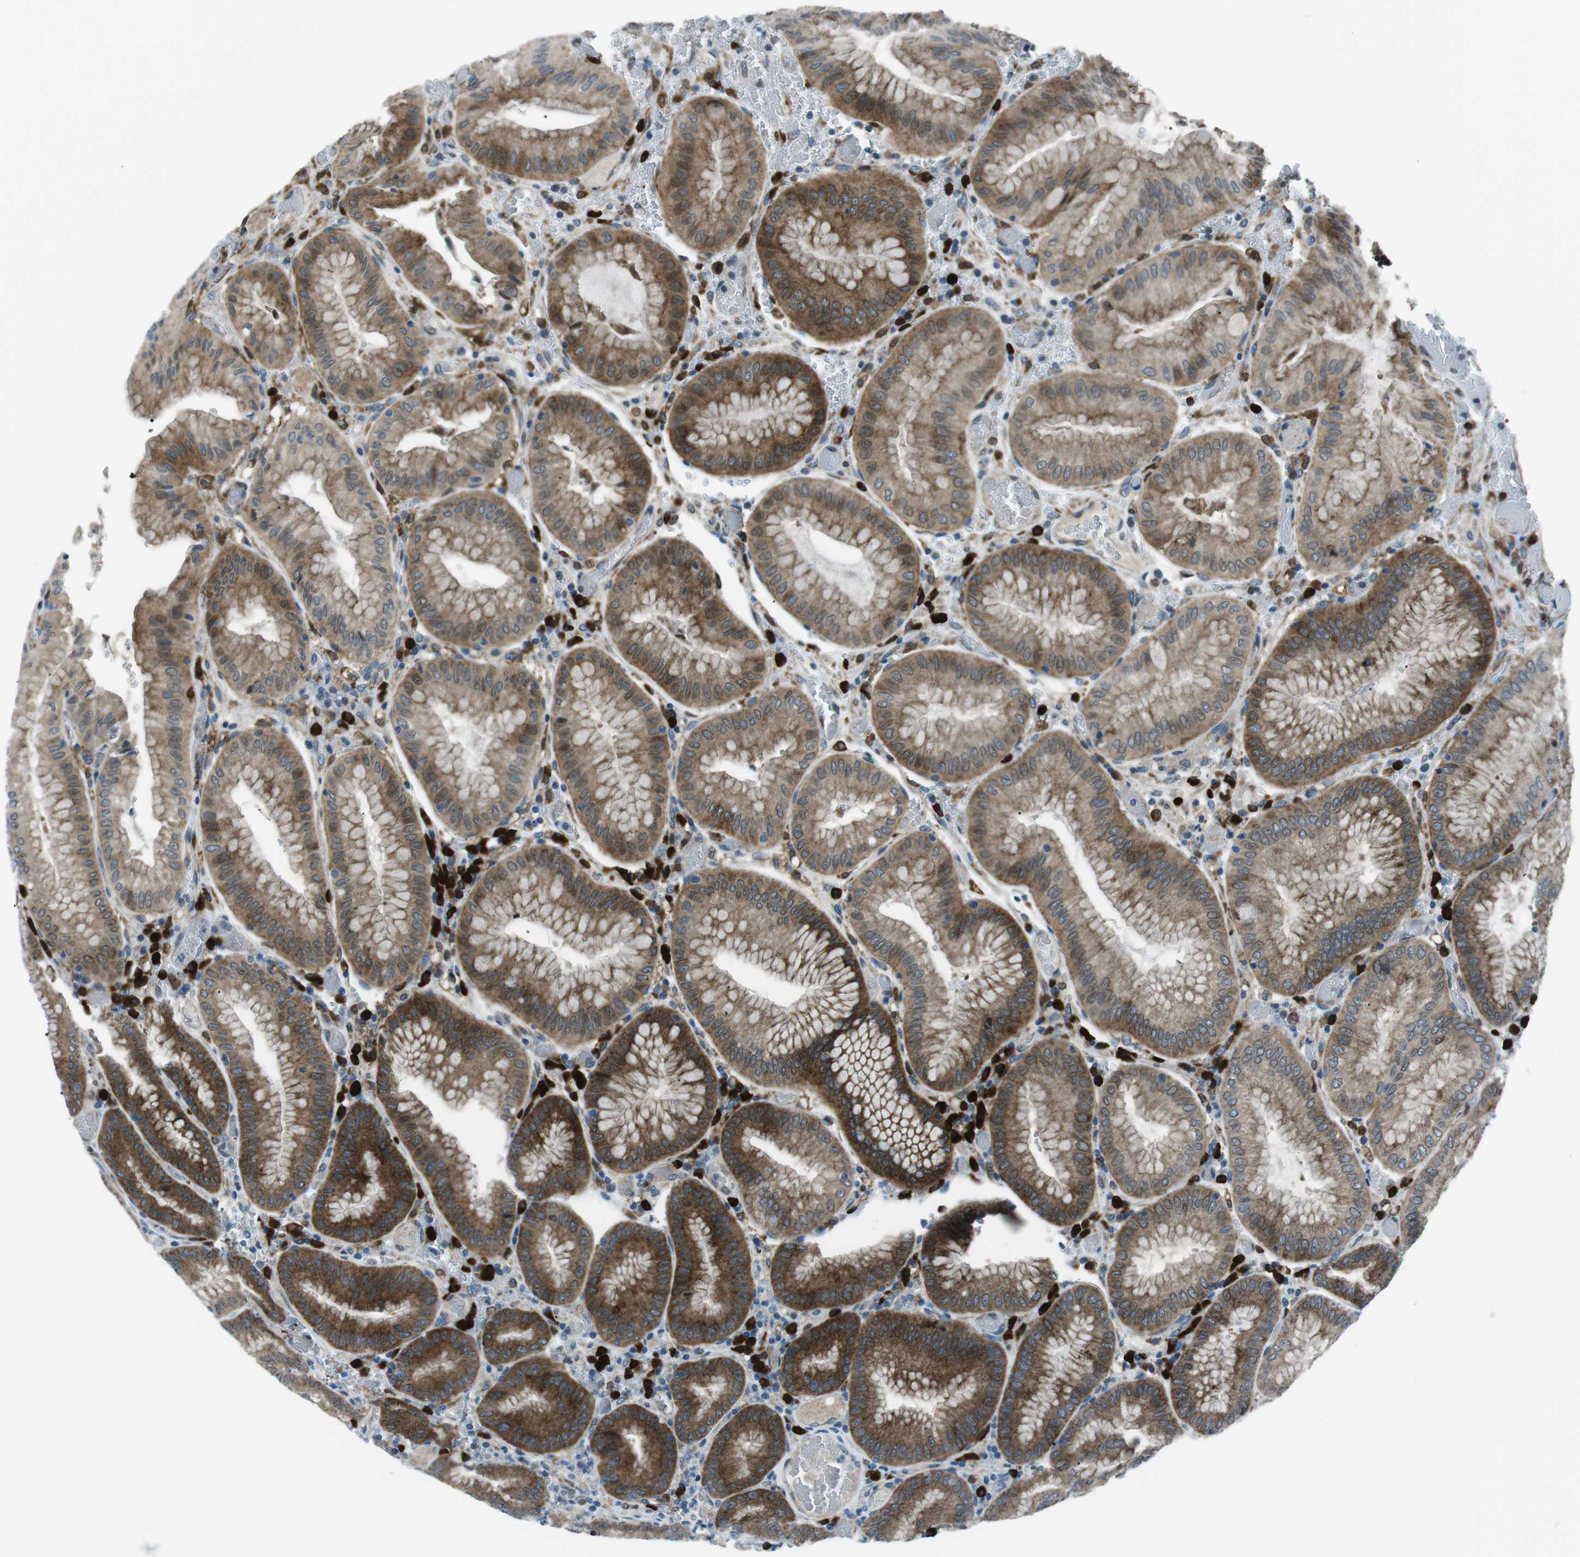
{"staining": {"intensity": "strong", "quantity": "25%-75%", "location": "cytoplasmic/membranous"}, "tissue": "stomach", "cell_type": "Glandular cells", "image_type": "normal", "snomed": [{"axis": "morphology", "description": "Normal tissue, NOS"}, {"axis": "morphology", "description": "Carcinoid, malignant, NOS"}, {"axis": "topography", "description": "Stomach, upper"}], "caption": "Protein staining of unremarkable stomach demonstrates strong cytoplasmic/membranous expression in approximately 25%-75% of glandular cells.", "gene": "BLNK", "patient": {"sex": "male", "age": 39}}